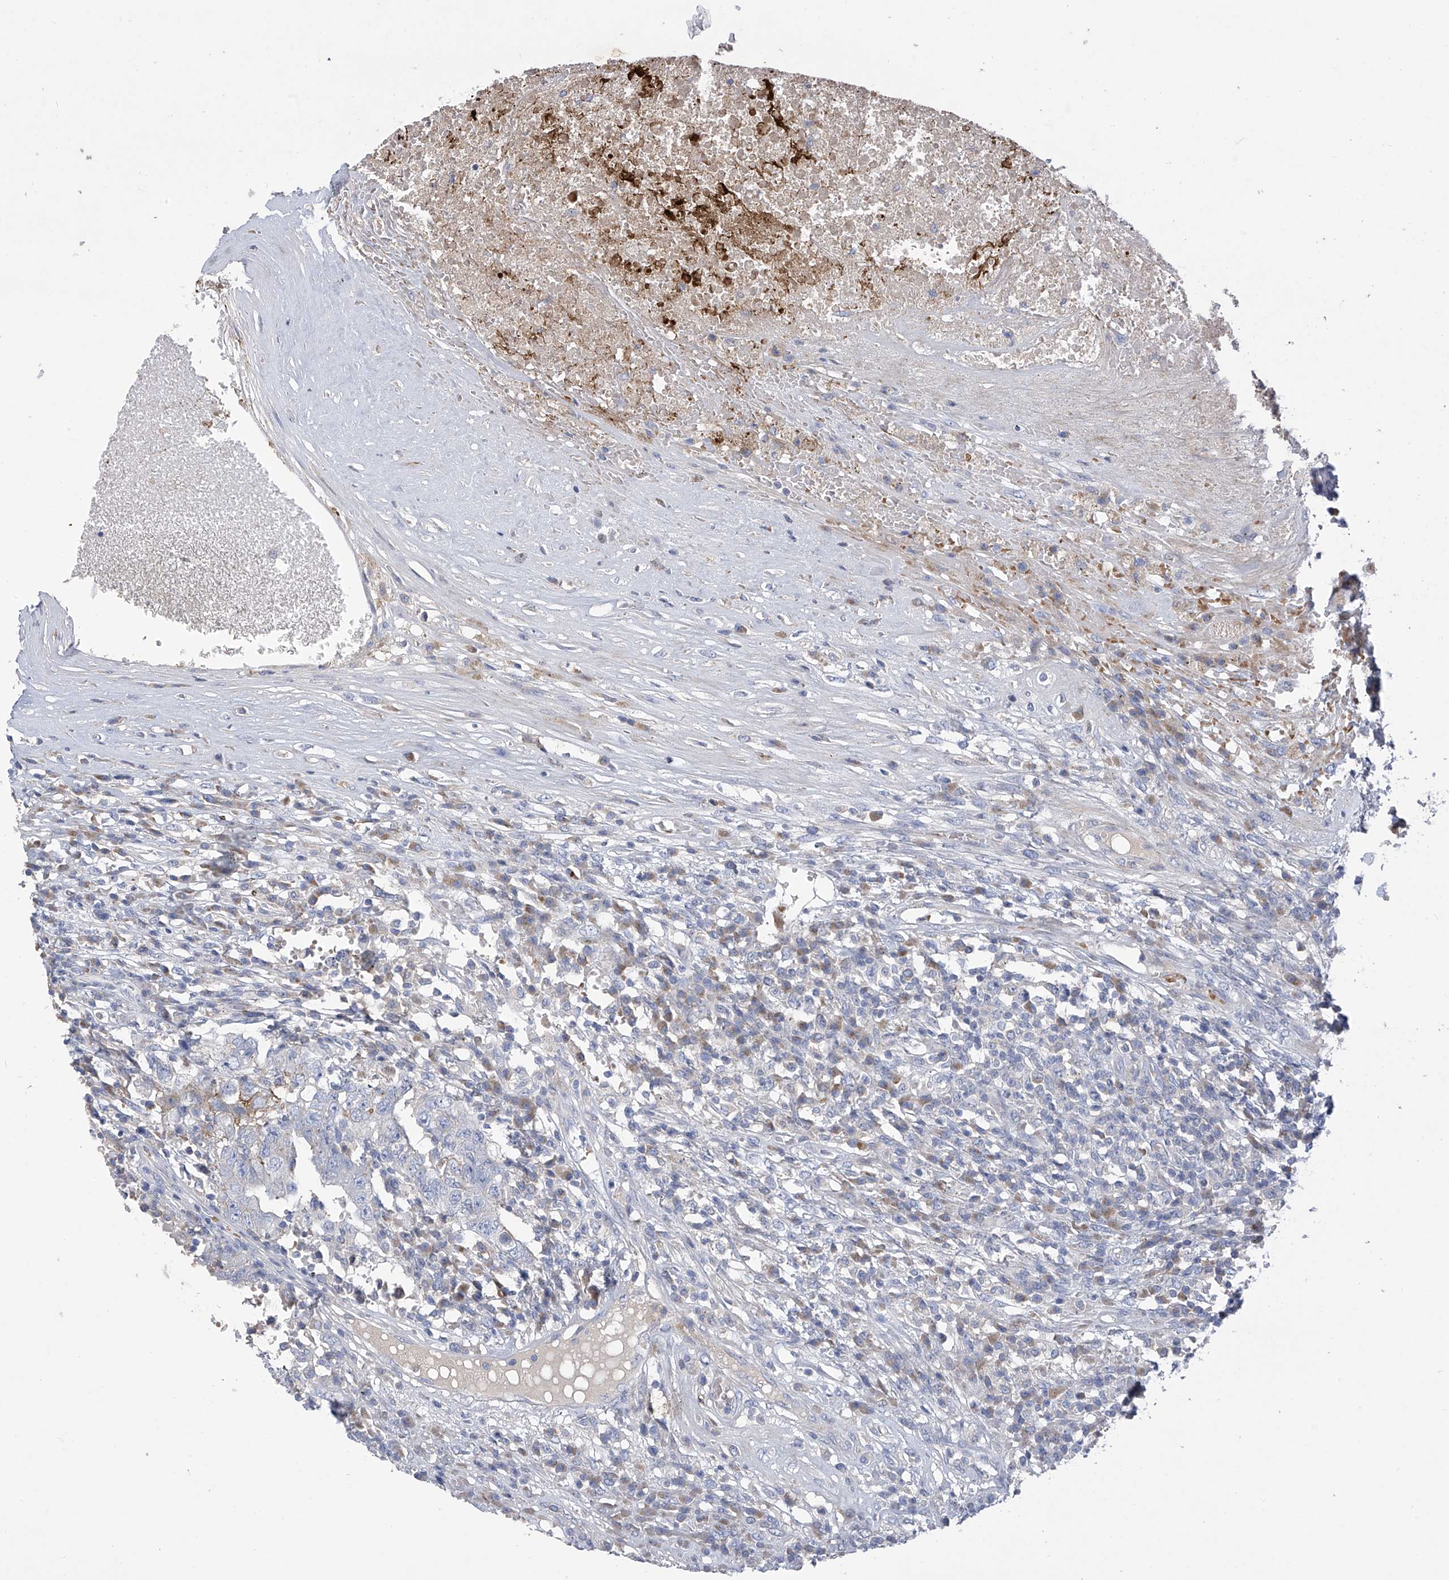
{"staining": {"intensity": "negative", "quantity": "none", "location": "none"}, "tissue": "testis cancer", "cell_type": "Tumor cells", "image_type": "cancer", "snomed": [{"axis": "morphology", "description": "Carcinoma, Embryonal, NOS"}, {"axis": "topography", "description": "Testis"}], "caption": "The IHC photomicrograph has no significant staining in tumor cells of embryonal carcinoma (testis) tissue.", "gene": "SLCO4A1", "patient": {"sex": "male", "age": 26}}